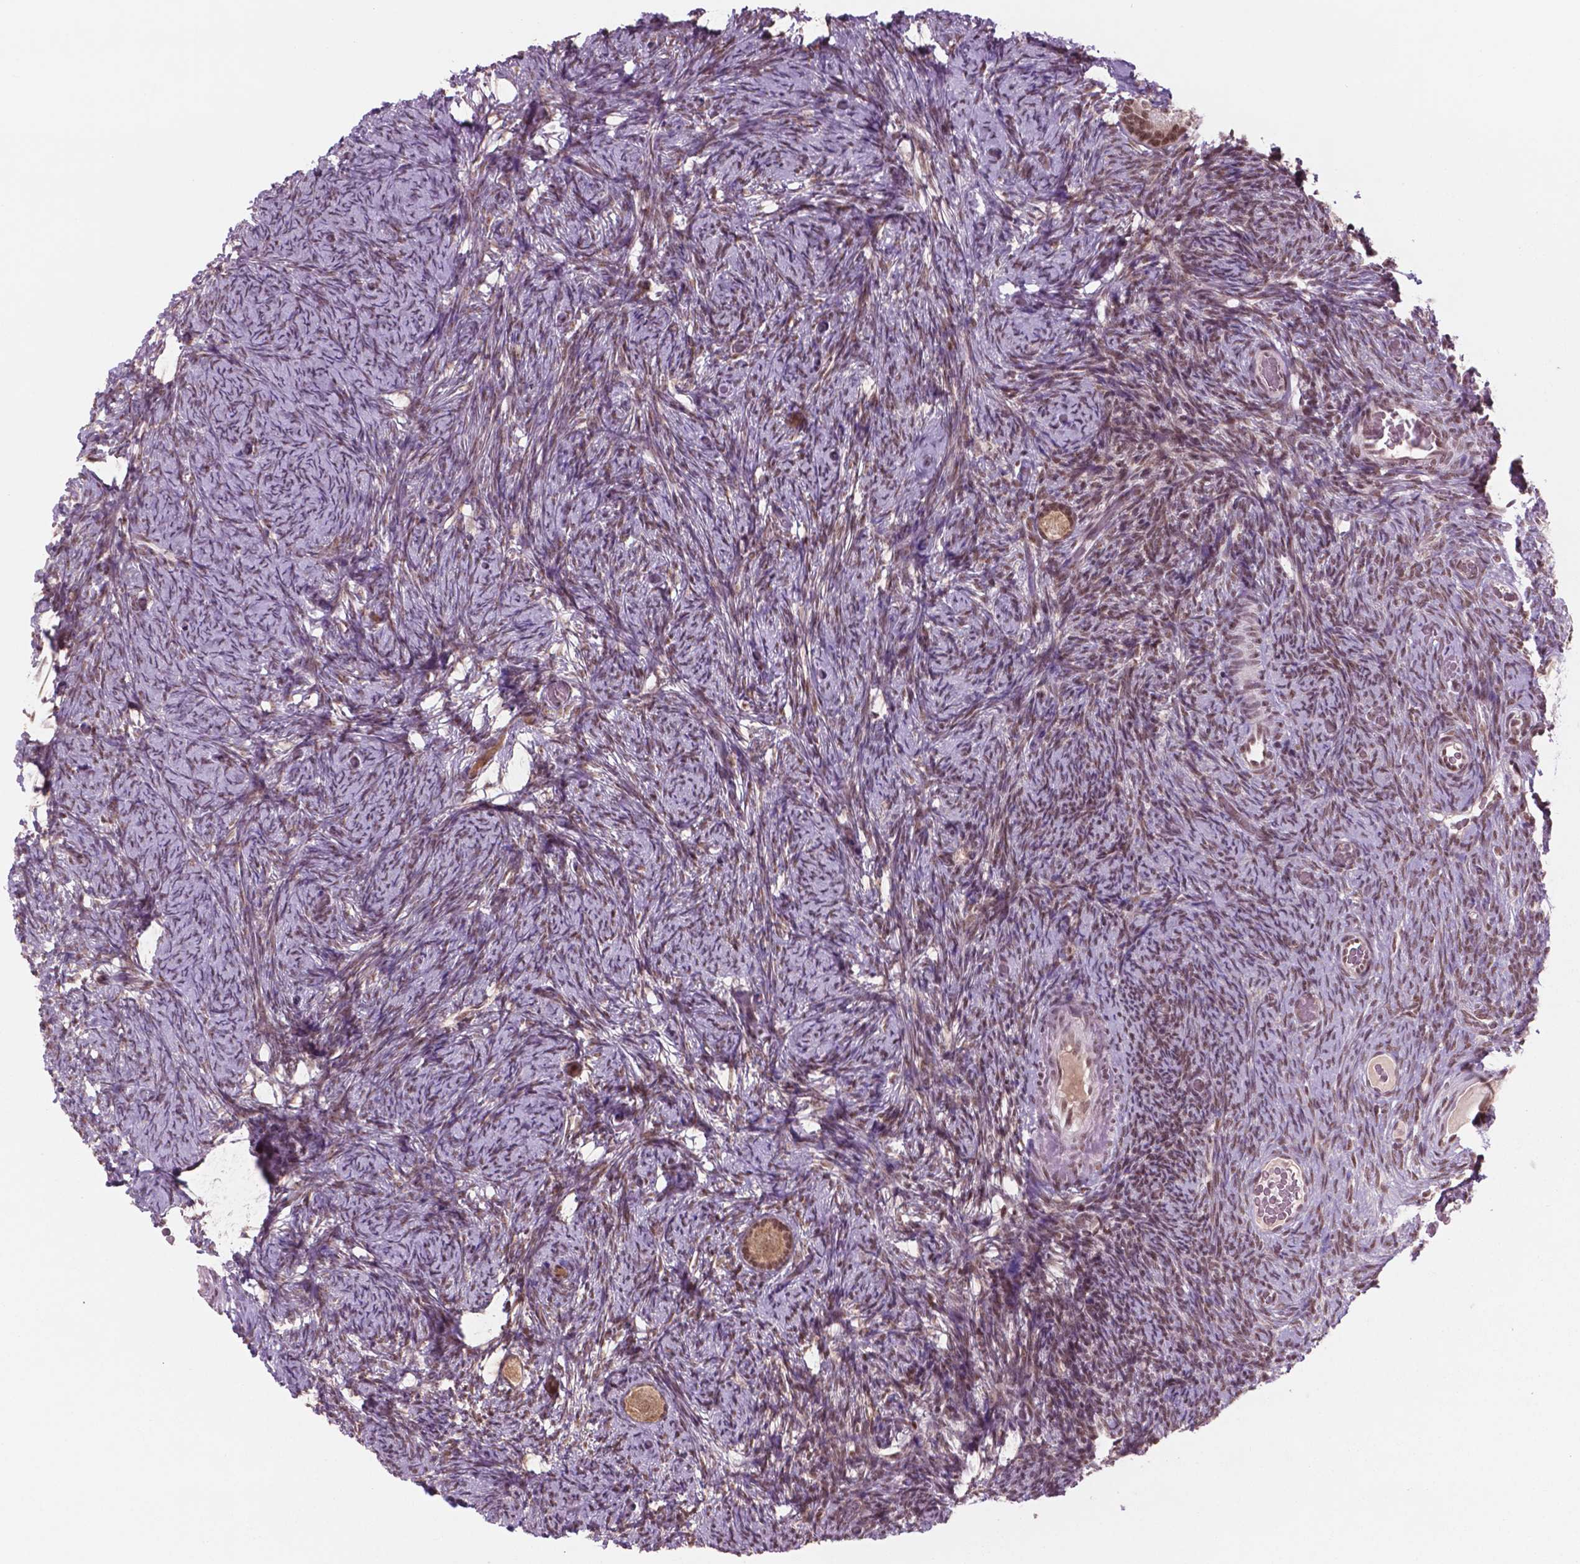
{"staining": {"intensity": "moderate", "quantity": ">75%", "location": "nuclear"}, "tissue": "ovary", "cell_type": "Follicle cells", "image_type": "normal", "snomed": [{"axis": "morphology", "description": "Normal tissue, NOS"}, {"axis": "topography", "description": "Ovary"}], "caption": "Protein staining of normal ovary demonstrates moderate nuclear staining in approximately >75% of follicle cells.", "gene": "POLR2E", "patient": {"sex": "female", "age": 34}}